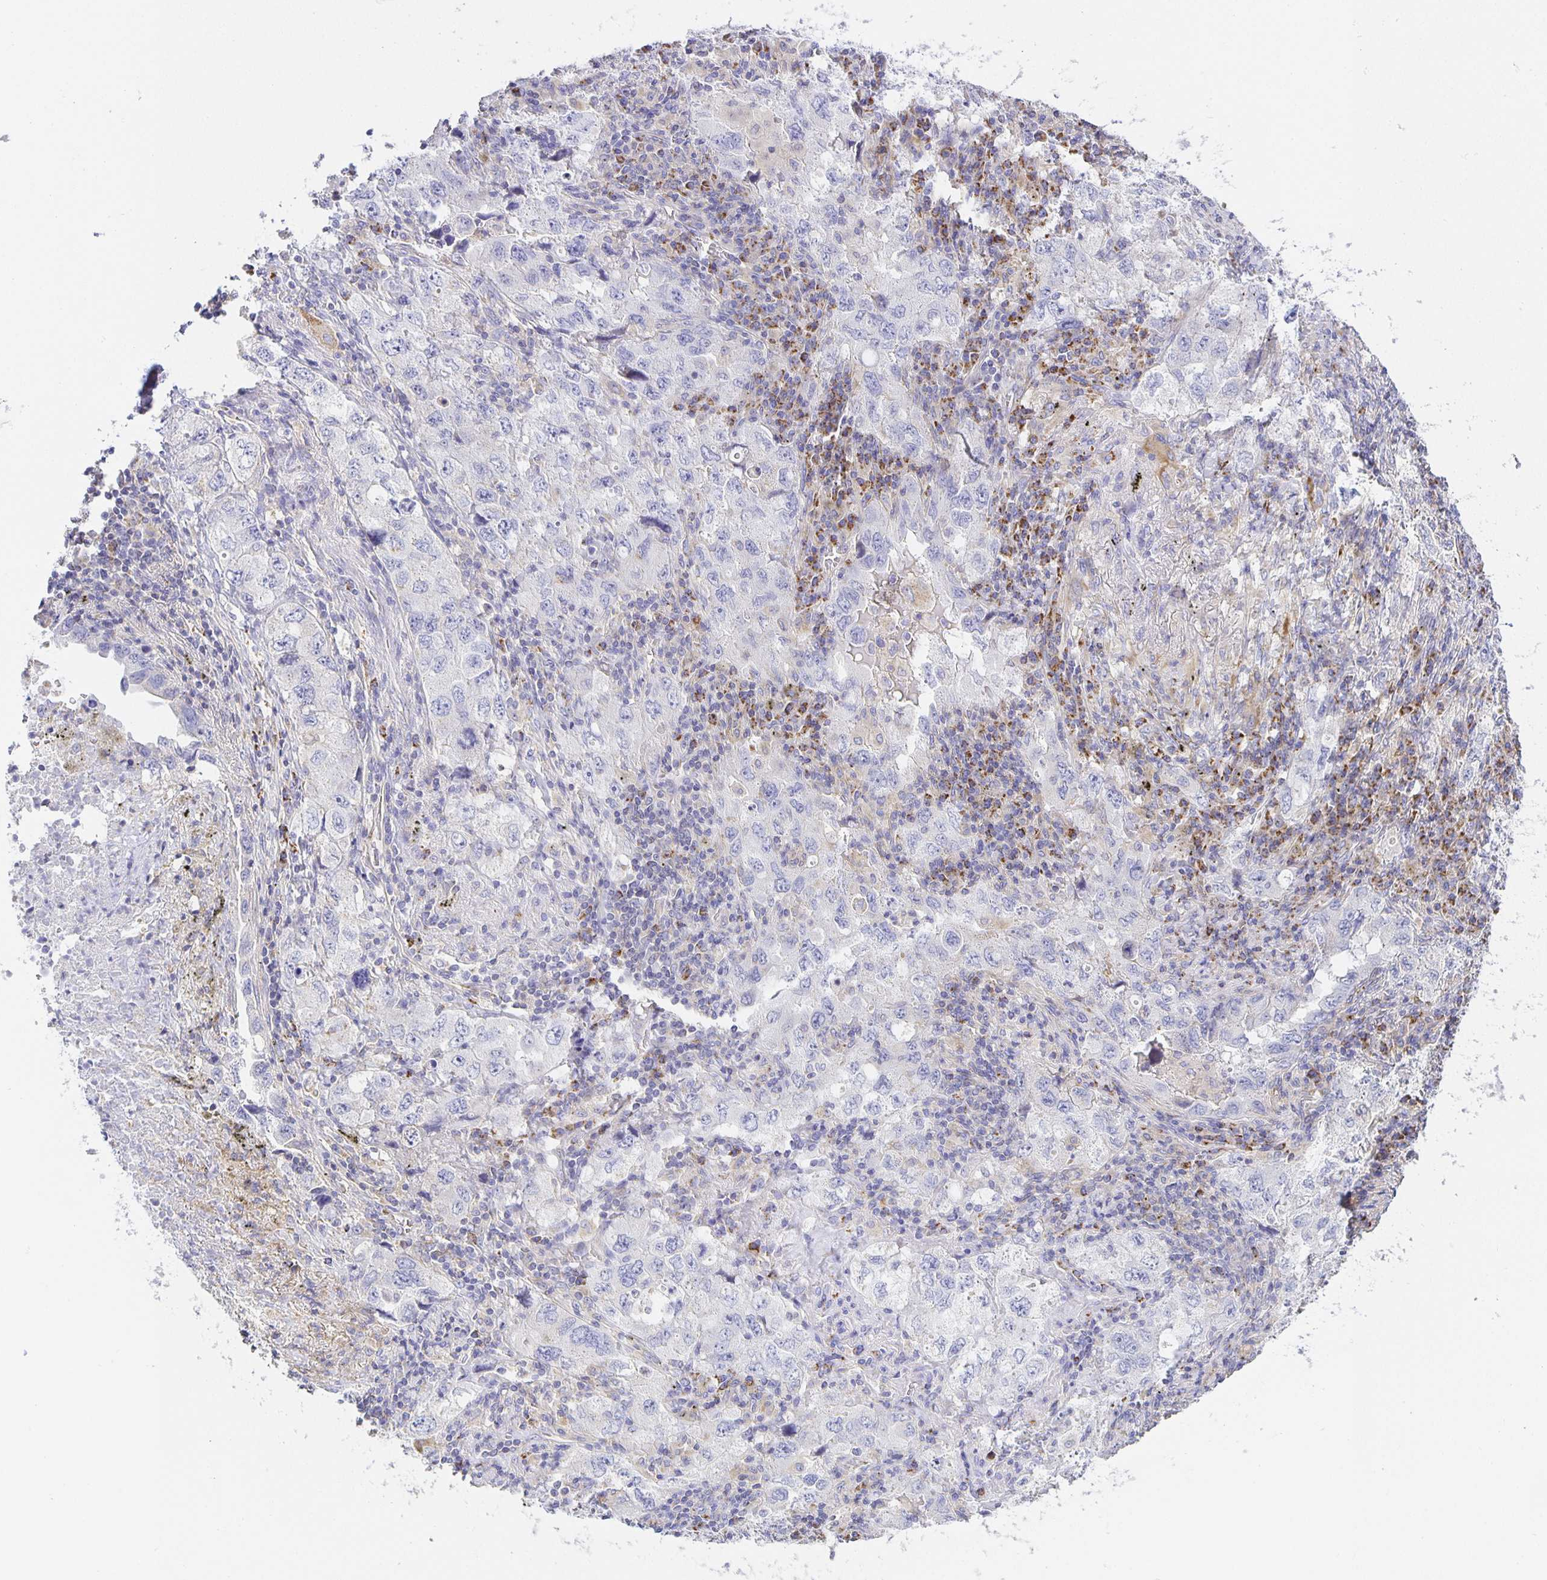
{"staining": {"intensity": "negative", "quantity": "none", "location": "none"}, "tissue": "lung cancer", "cell_type": "Tumor cells", "image_type": "cancer", "snomed": [{"axis": "morphology", "description": "Adenocarcinoma, NOS"}, {"axis": "topography", "description": "Lung"}], "caption": "DAB immunohistochemical staining of human lung cancer demonstrates no significant staining in tumor cells.", "gene": "FLRT3", "patient": {"sex": "female", "age": 57}}